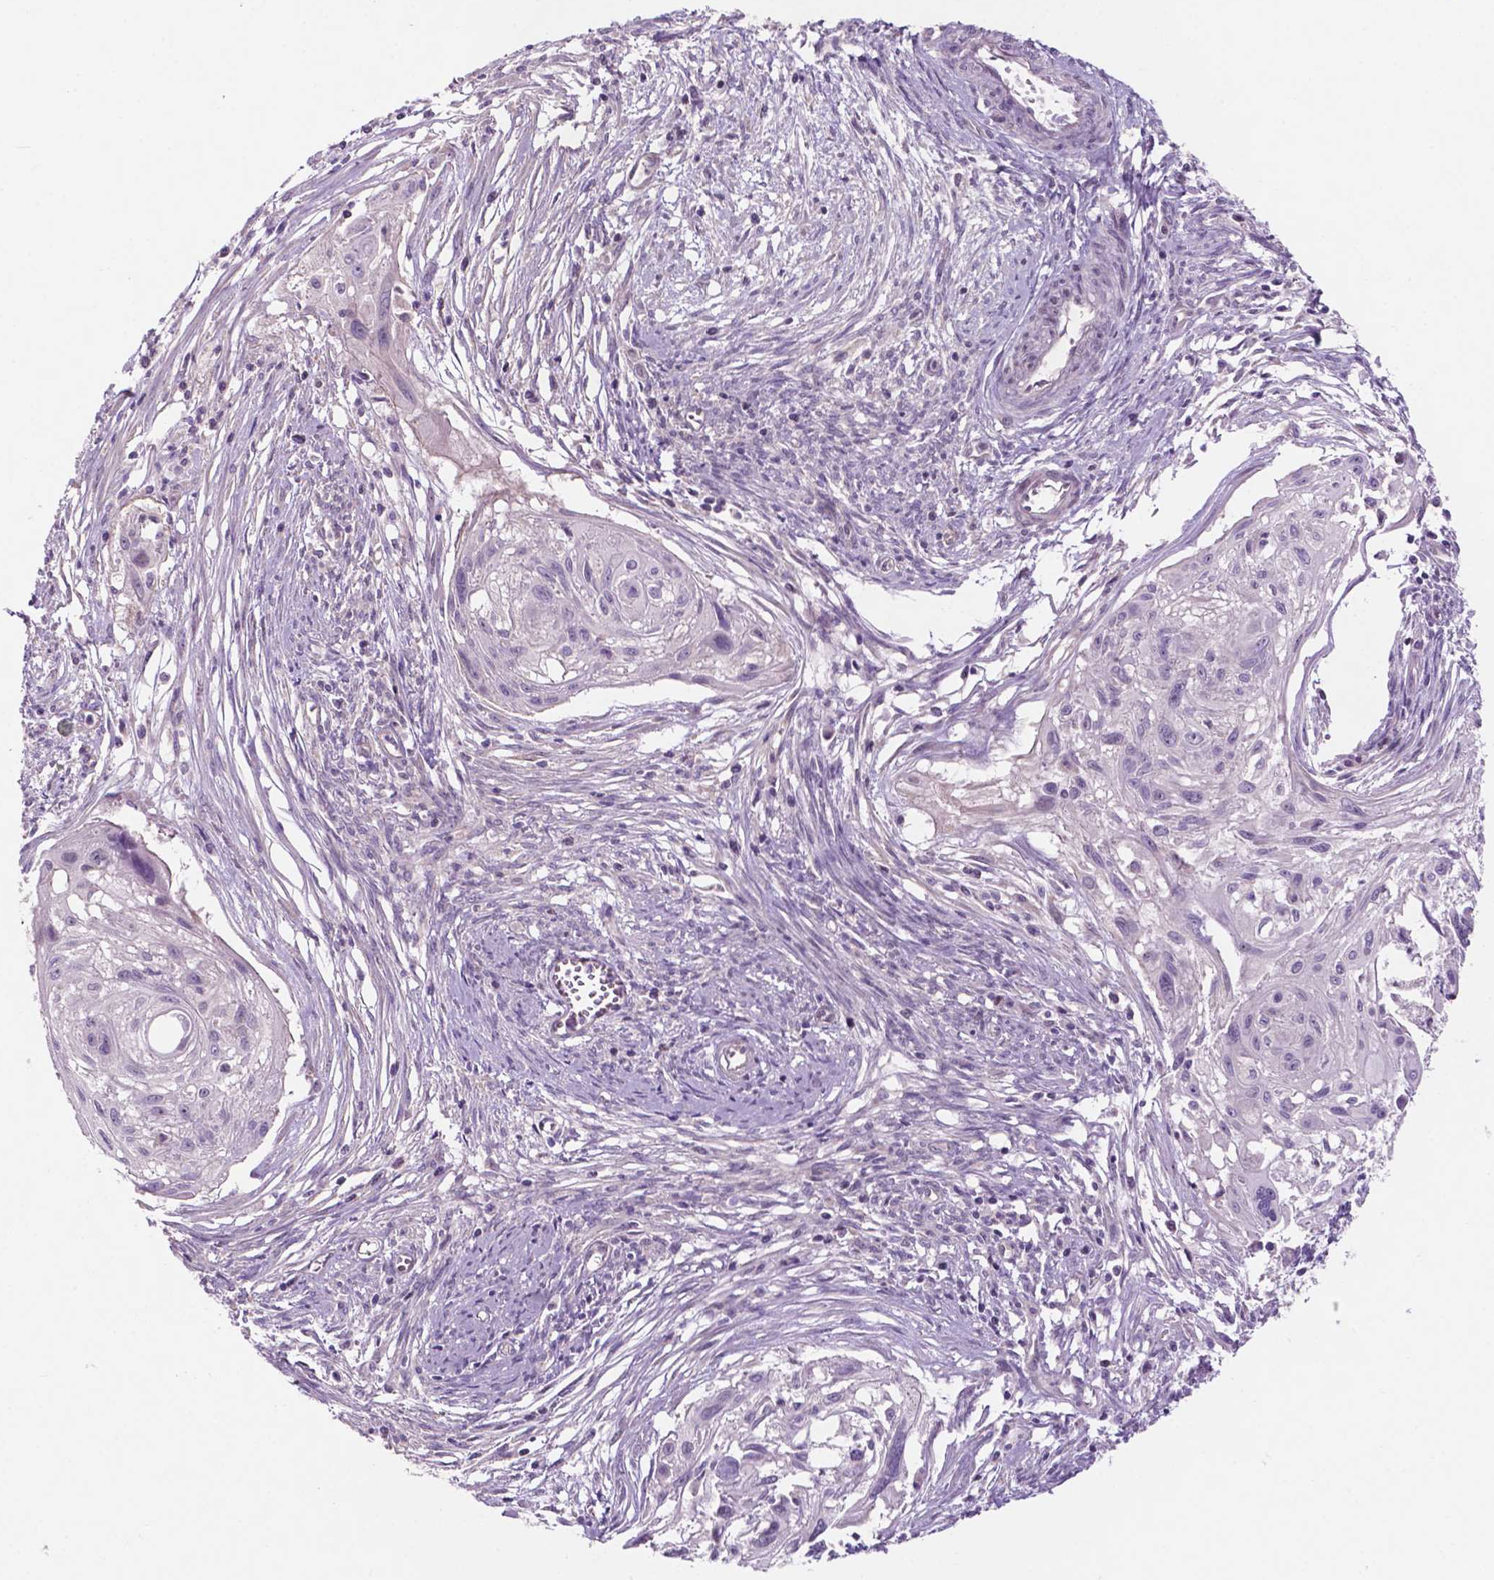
{"staining": {"intensity": "negative", "quantity": "none", "location": "none"}, "tissue": "cervical cancer", "cell_type": "Tumor cells", "image_type": "cancer", "snomed": [{"axis": "morphology", "description": "Squamous cell carcinoma, NOS"}, {"axis": "topography", "description": "Cervix"}], "caption": "An IHC photomicrograph of cervical cancer (squamous cell carcinoma) is shown. There is no staining in tumor cells of cervical cancer (squamous cell carcinoma).", "gene": "FAM50B", "patient": {"sex": "female", "age": 49}}